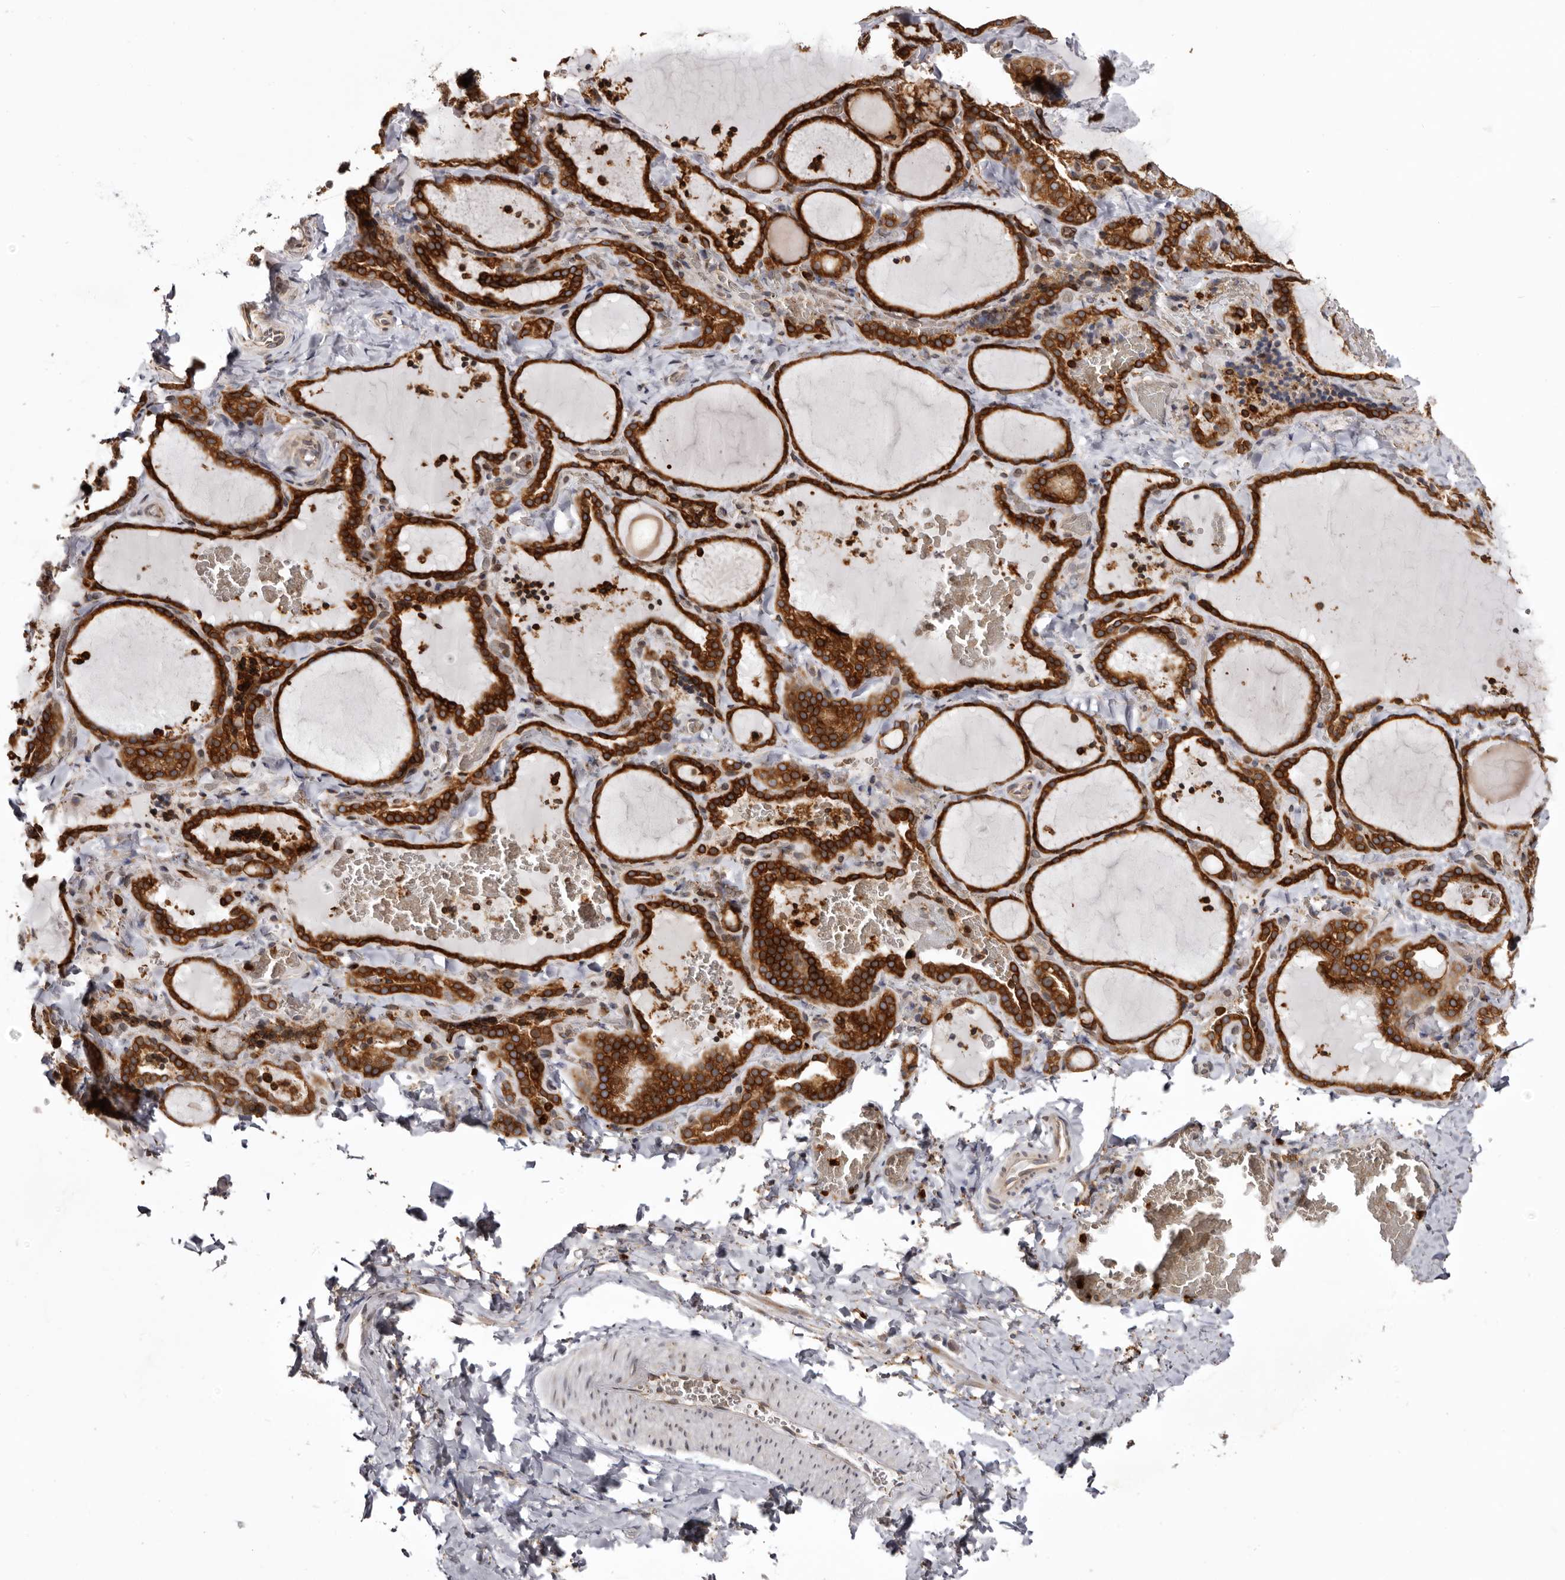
{"staining": {"intensity": "strong", "quantity": ">75%", "location": "cytoplasmic/membranous"}, "tissue": "thyroid gland", "cell_type": "Glandular cells", "image_type": "normal", "snomed": [{"axis": "morphology", "description": "Normal tissue, NOS"}, {"axis": "topography", "description": "Thyroid gland"}], "caption": "Immunohistochemical staining of unremarkable human thyroid gland shows strong cytoplasmic/membranous protein staining in about >75% of glandular cells.", "gene": "C4orf3", "patient": {"sex": "female", "age": 22}}